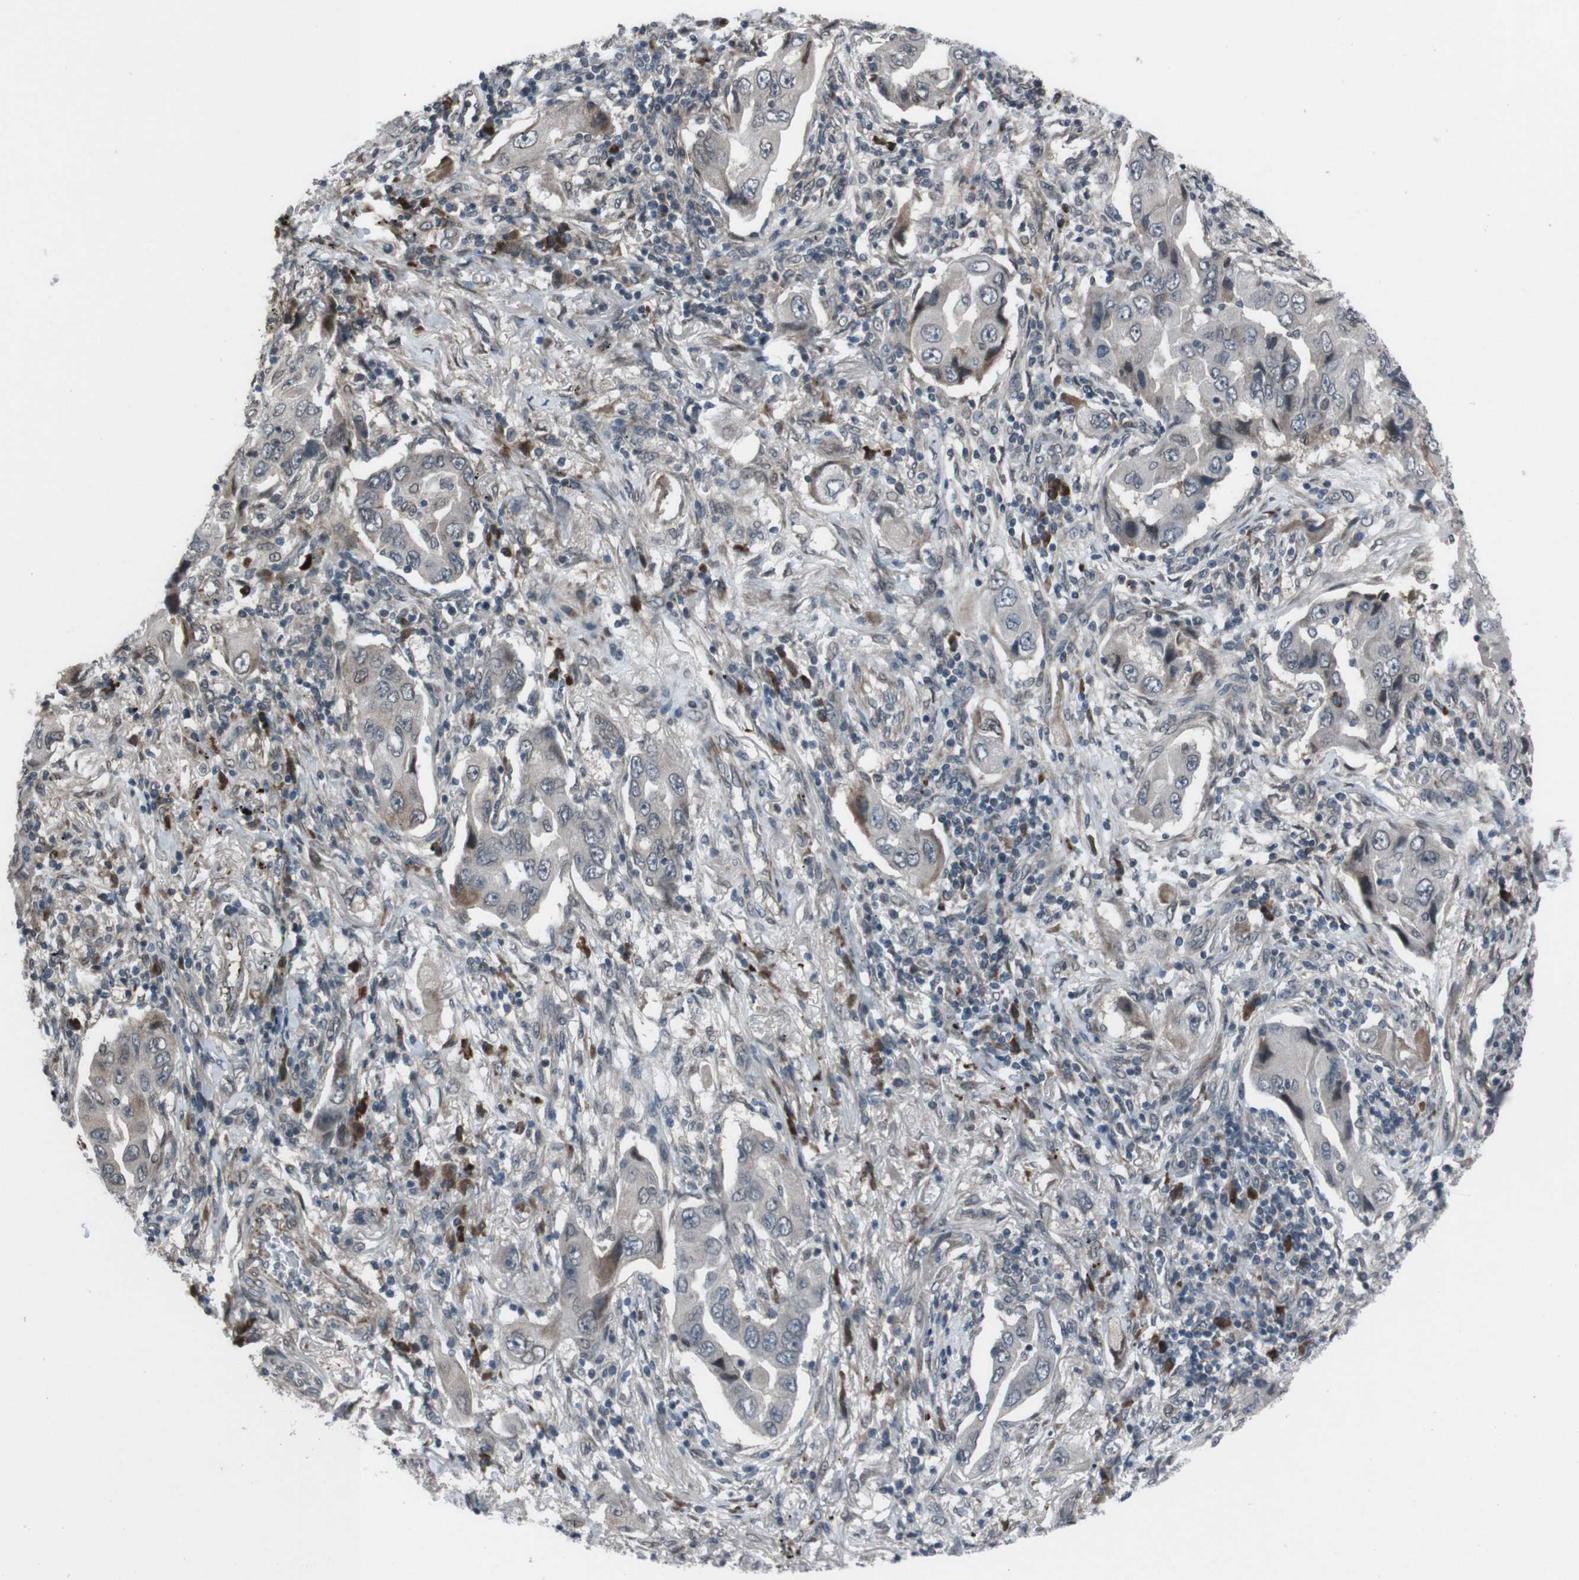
{"staining": {"intensity": "negative", "quantity": "none", "location": "none"}, "tissue": "lung cancer", "cell_type": "Tumor cells", "image_type": "cancer", "snomed": [{"axis": "morphology", "description": "Adenocarcinoma, NOS"}, {"axis": "topography", "description": "Lung"}], "caption": "Tumor cells show no significant protein expression in lung cancer (adenocarcinoma).", "gene": "SS18L1", "patient": {"sex": "female", "age": 65}}